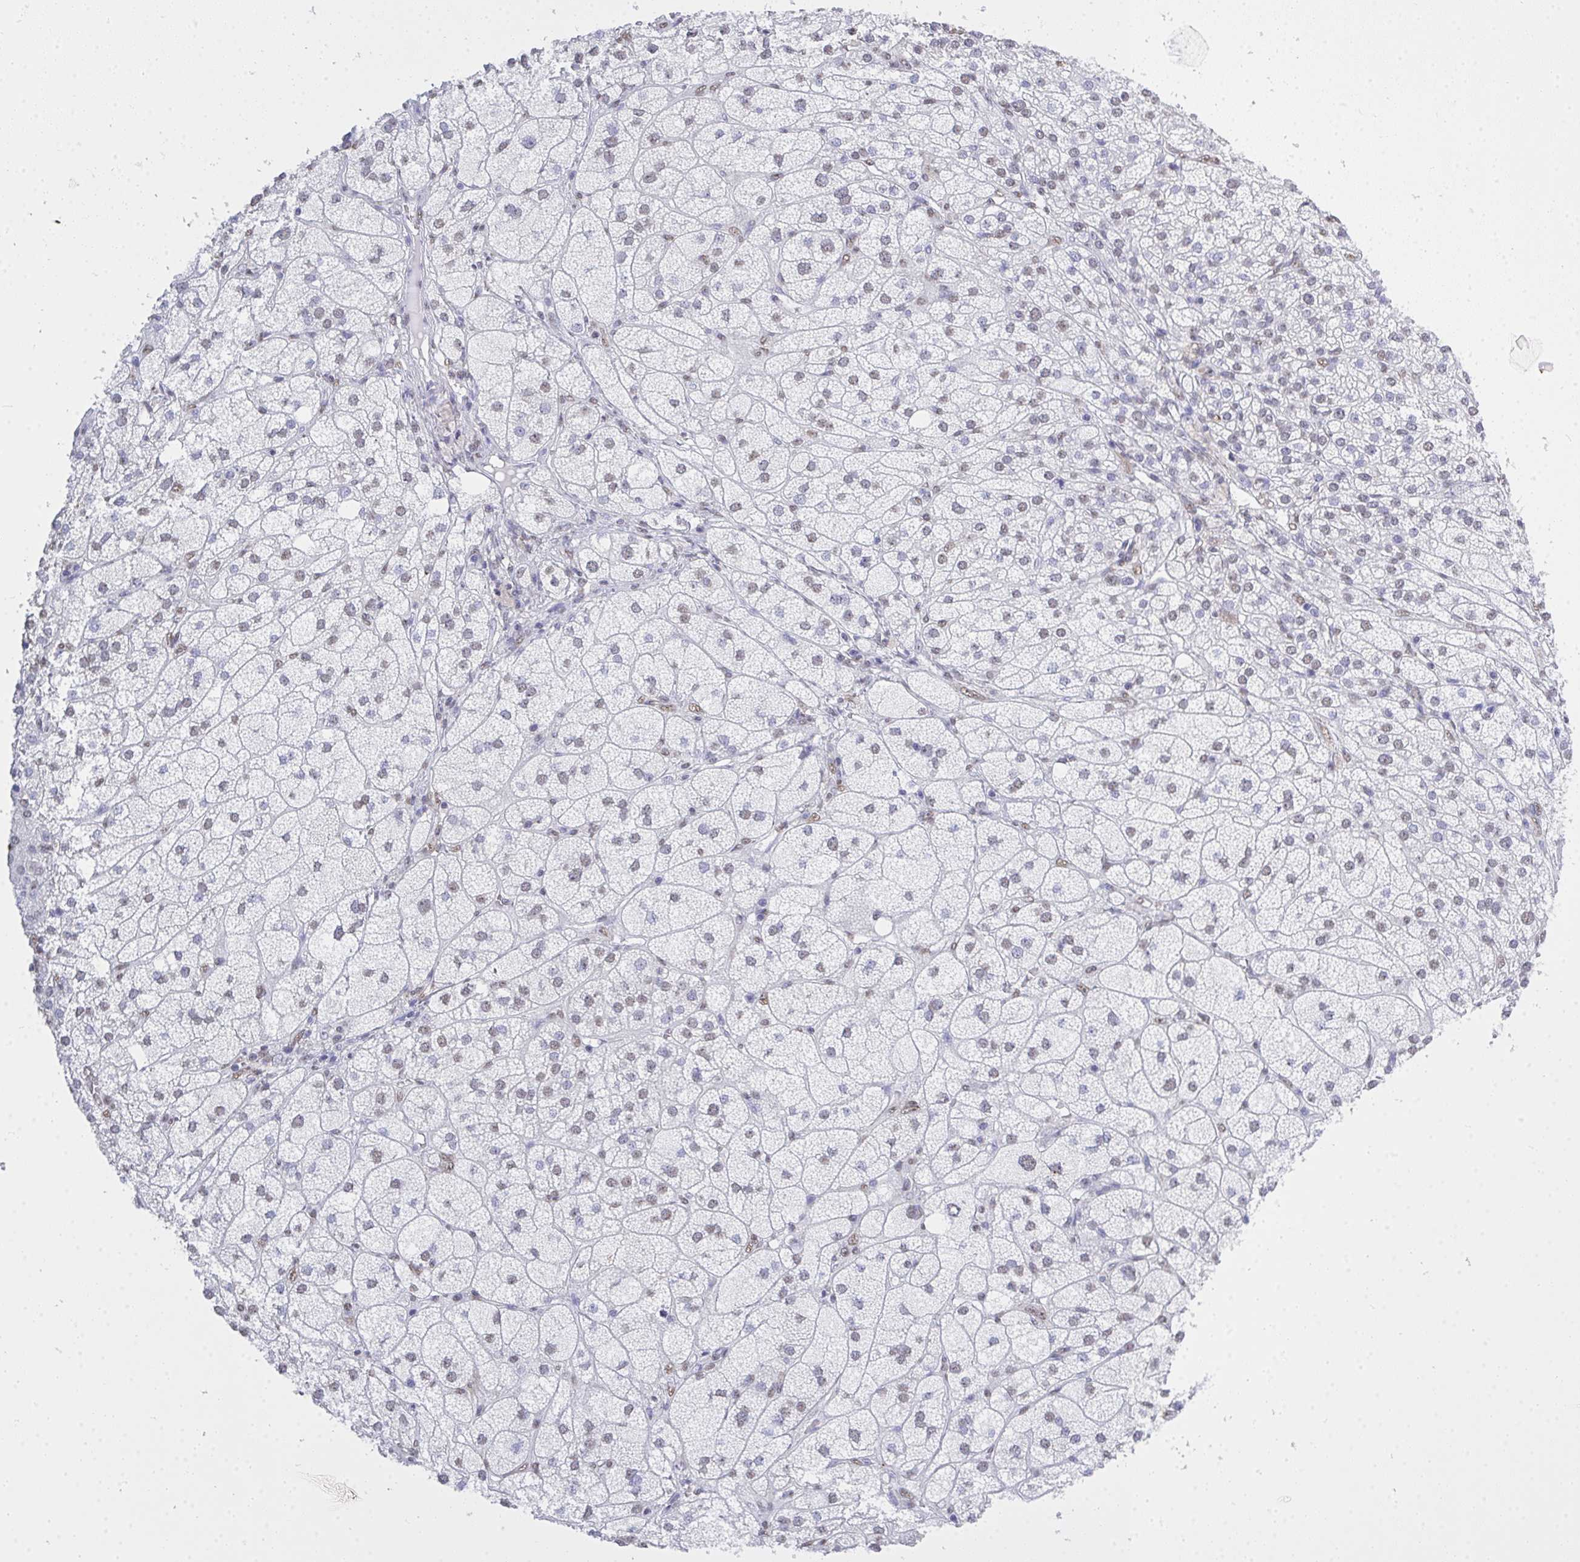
{"staining": {"intensity": "weak", "quantity": "<25%", "location": "nuclear"}, "tissue": "adrenal gland", "cell_type": "Glandular cells", "image_type": "normal", "snomed": [{"axis": "morphology", "description": "Normal tissue, NOS"}, {"axis": "topography", "description": "Adrenal gland"}], "caption": "The immunohistochemistry (IHC) micrograph has no significant staining in glandular cells of adrenal gland. (IHC, brightfield microscopy, high magnification).", "gene": "SEMA6B", "patient": {"sex": "female", "age": 60}}